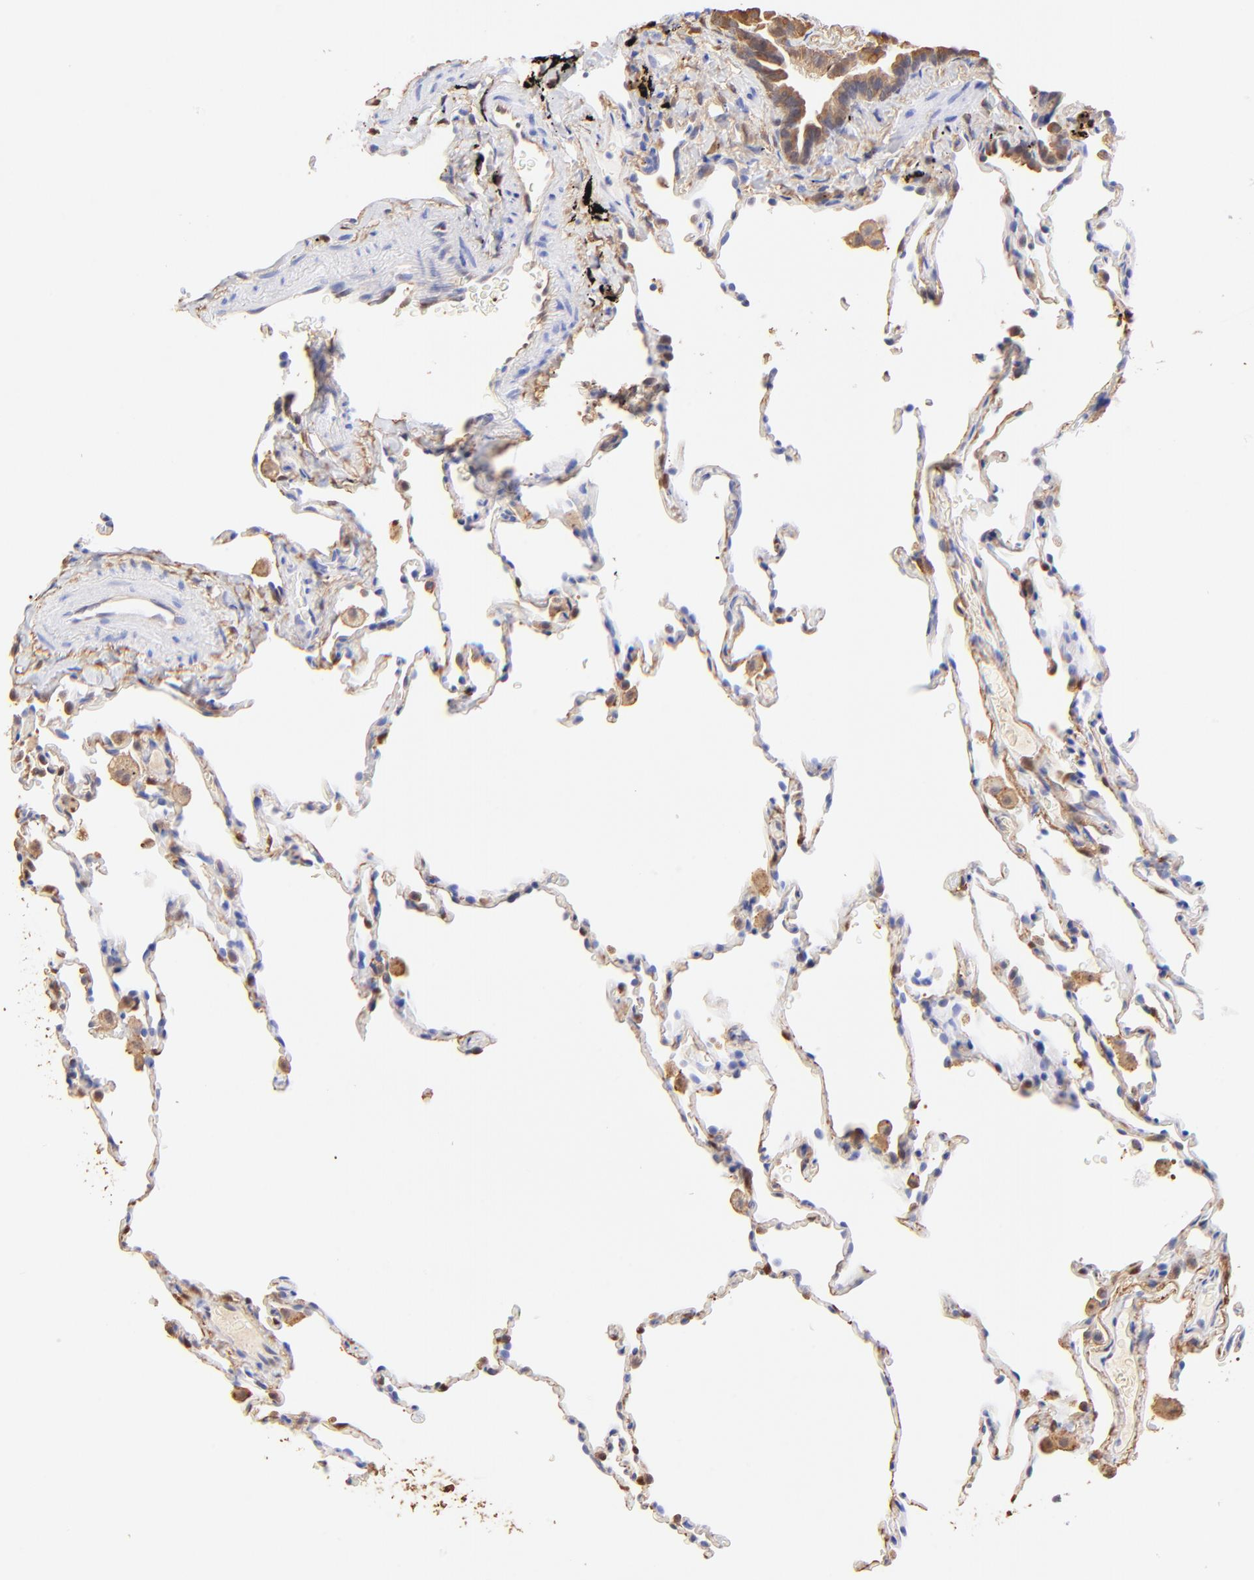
{"staining": {"intensity": "negative", "quantity": "none", "location": "none"}, "tissue": "lung", "cell_type": "Alveolar cells", "image_type": "normal", "snomed": [{"axis": "morphology", "description": "Normal tissue, NOS"}, {"axis": "morphology", "description": "Soft tissue tumor metastatic"}, {"axis": "topography", "description": "Lung"}], "caption": "DAB (3,3'-diaminobenzidine) immunohistochemical staining of unremarkable lung reveals no significant staining in alveolar cells. (DAB (3,3'-diaminobenzidine) immunohistochemistry with hematoxylin counter stain).", "gene": "ALDH1A1", "patient": {"sex": "male", "age": 59}}